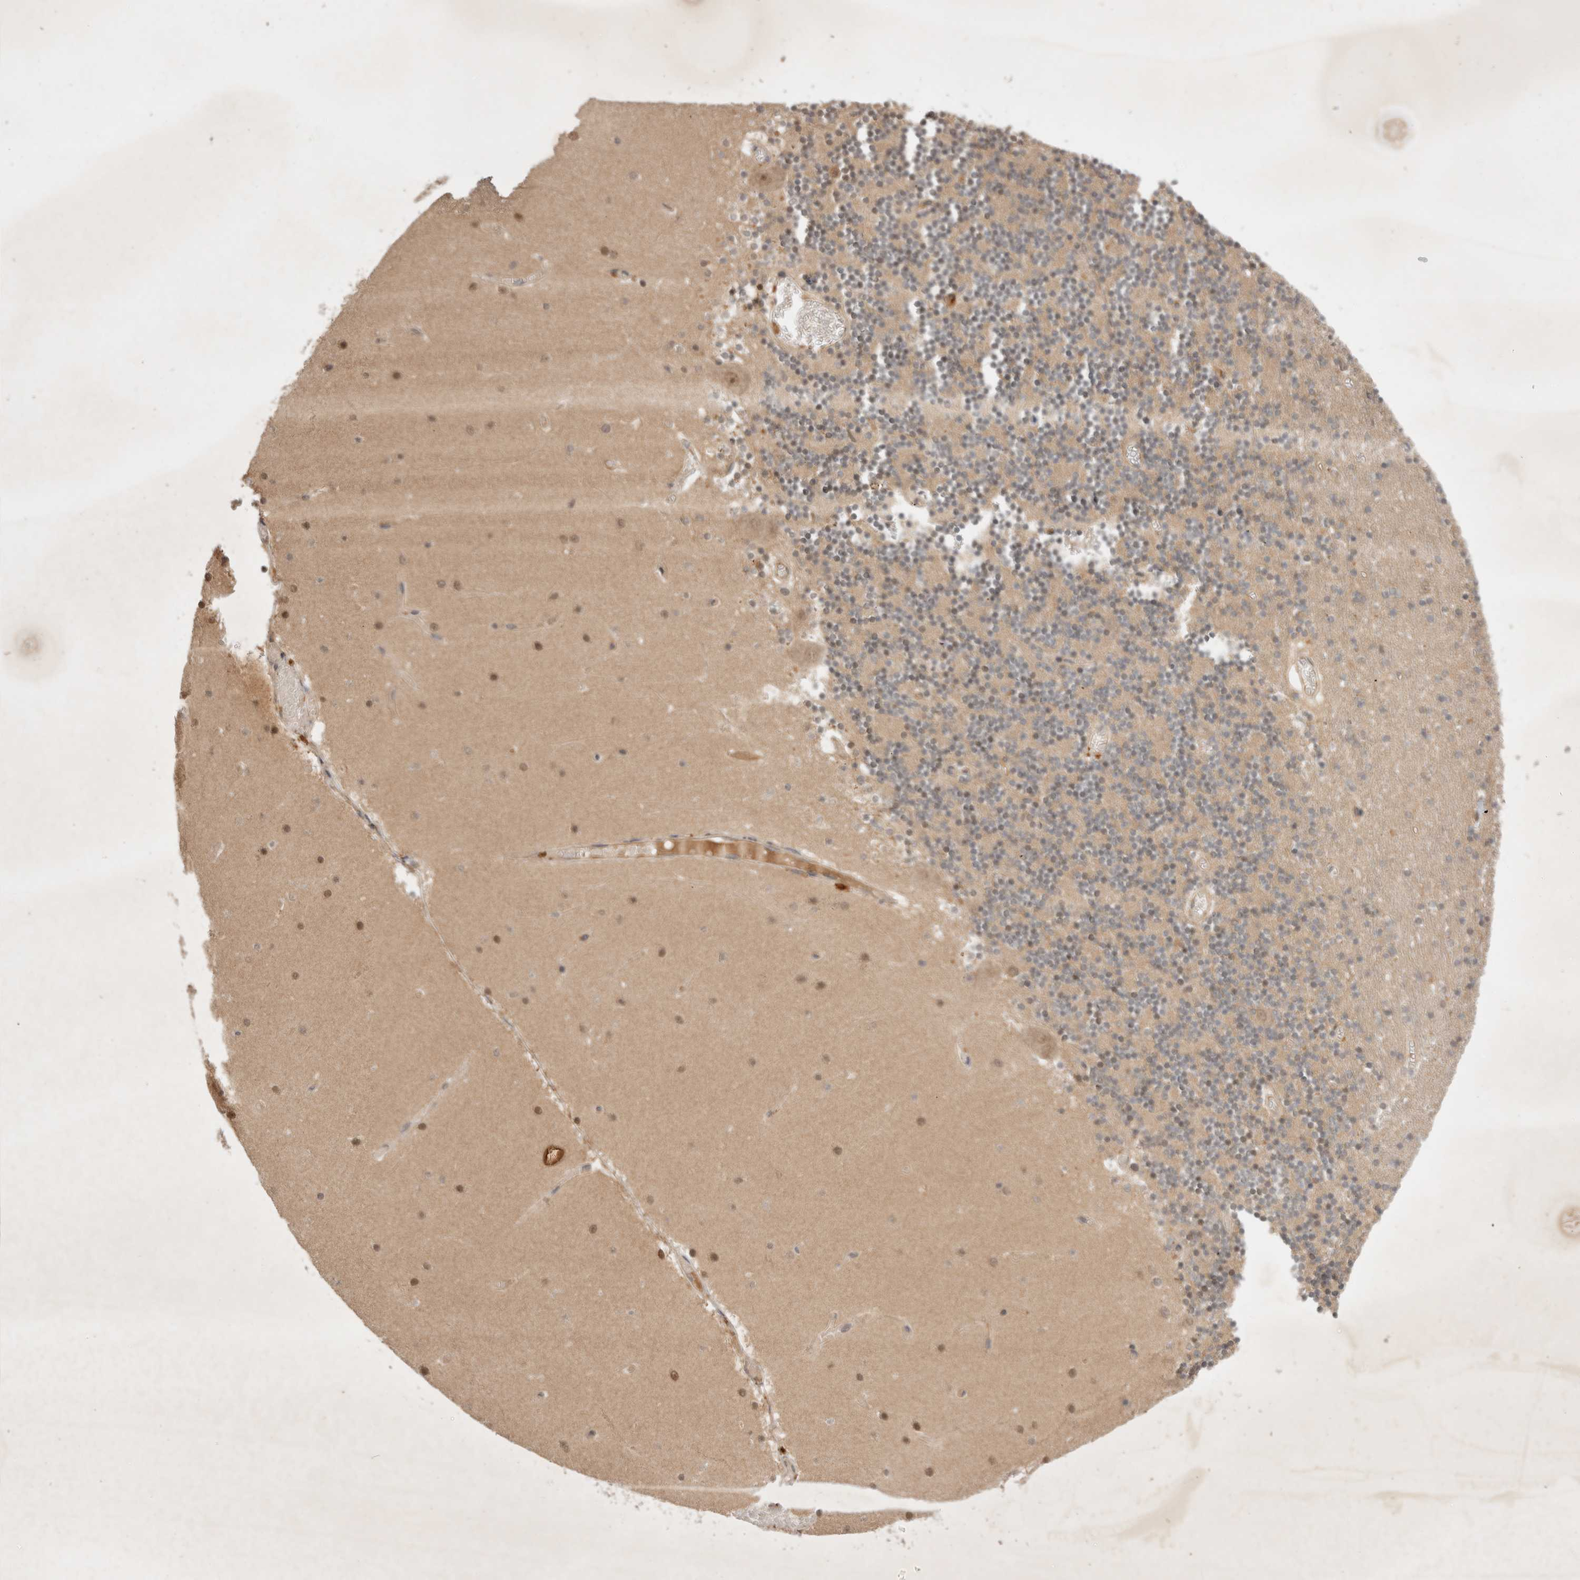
{"staining": {"intensity": "moderate", "quantity": "25%-75%", "location": "cytoplasmic/membranous"}, "tissue": "cerebellum", "cell_type": "Cells in granular layer", "image_type": "normal", "snomed": [{"axis": "morphology", "description": "Normal tissue, NOS"}, {"axis": "topography", "description": "Cerebellum"}], "caption": "Cerebellum stained for a protein (brown) displays moderate cytoplasmic/membranous positive staining in about 25%-75% of cells in granular layer.", "gene": "YES1", "patient": {"sex": "female", "age": 28}}